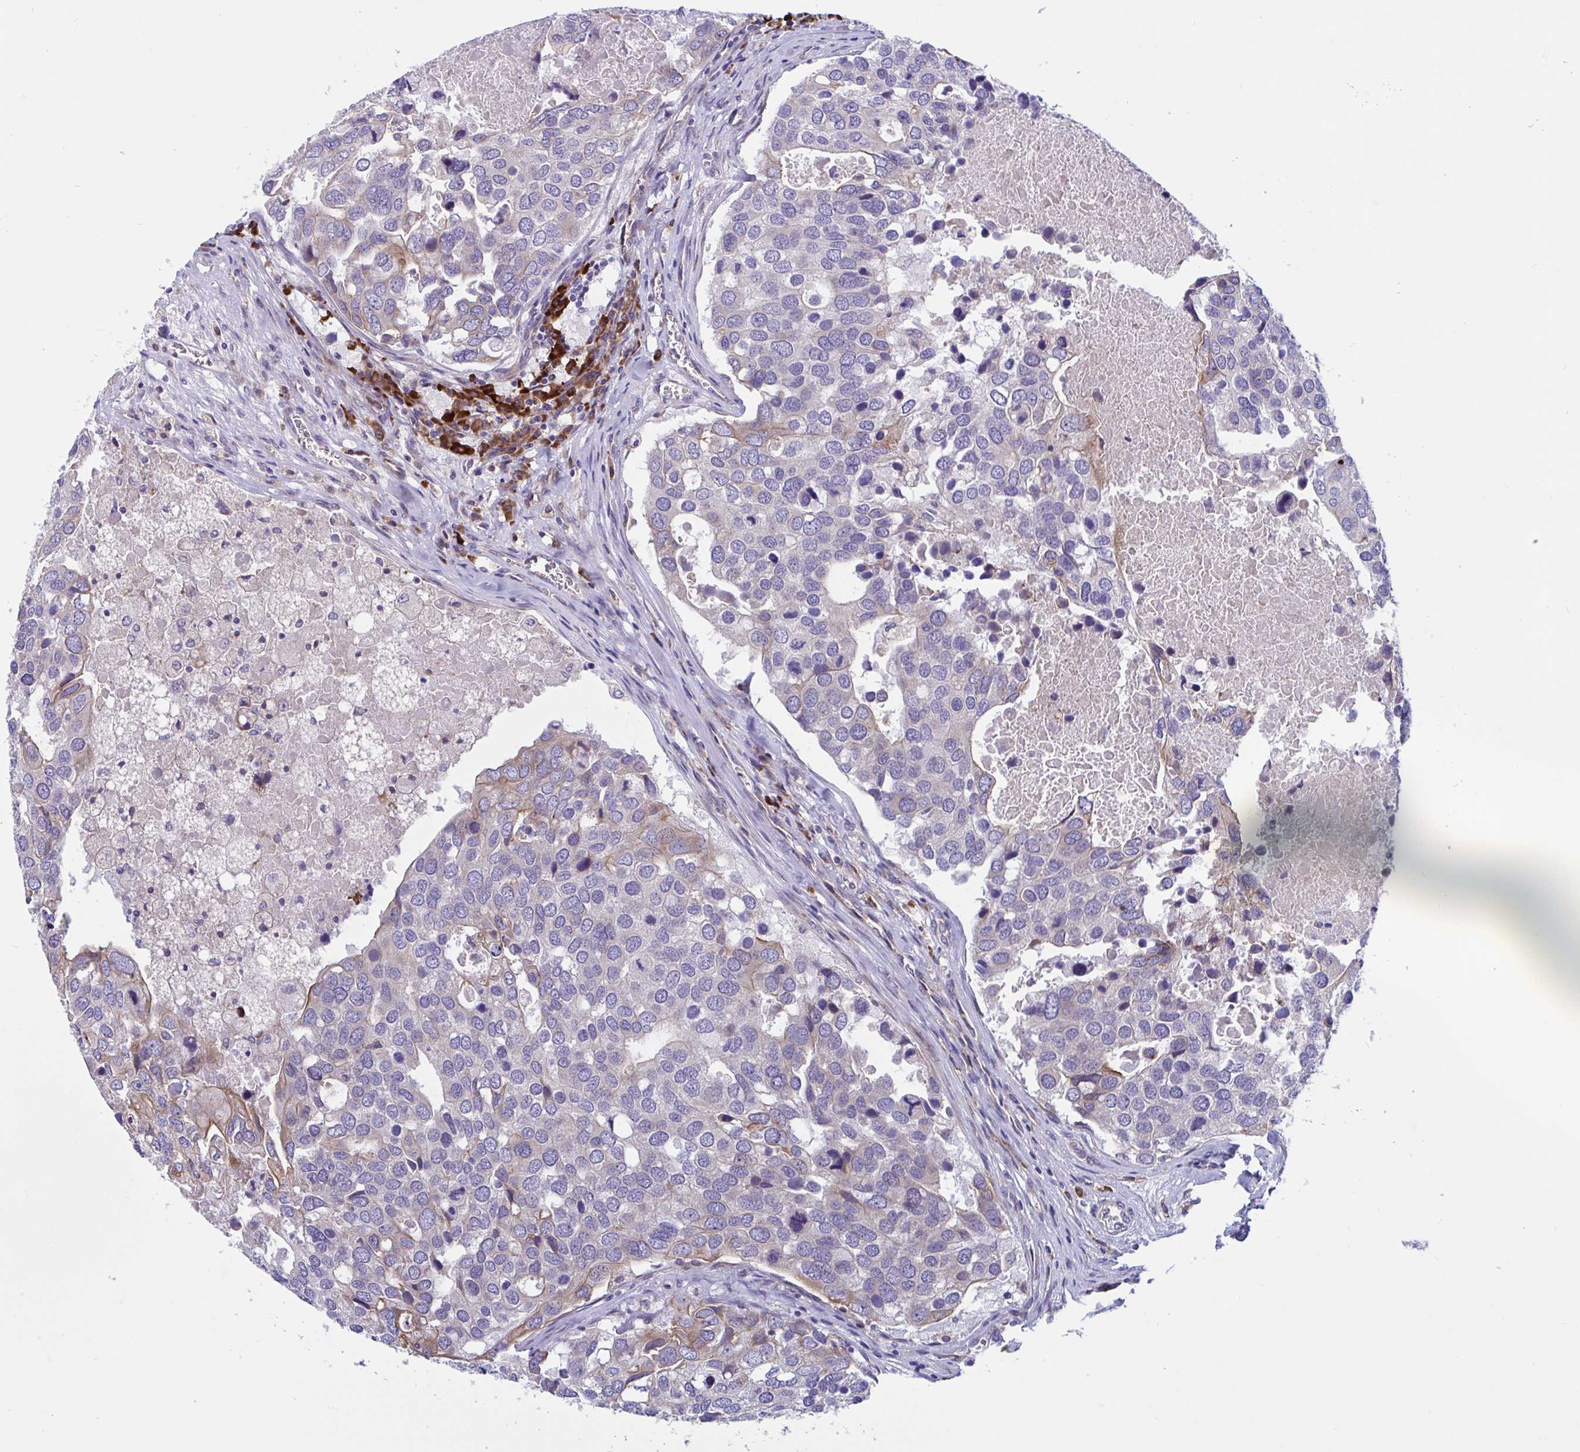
{"staining": {"intensity": "weak", "quantity": "<25%", "location": "cytoplasmic/membranous"}, "tissue": "breast cancer", "cell_type": "Tumor cells", "image_type": "cancer", "snomed": [{"axis": "morphology", "description": "Duct carcinoma"}, {"axis": "topography", "description": "Breast"}], "caption": "A high-resolution image shows IHC staining of breast cancer (intraductal carcinoma), which shows no significant staining in tumor cells. The staining is performed using DAB (3,3'-diaminobenzidine) brown chromogen with nuclei counter-stained in using hematoxylin.", "gene": "WBP1", "patient": {"sex": "female", "age": 83}}